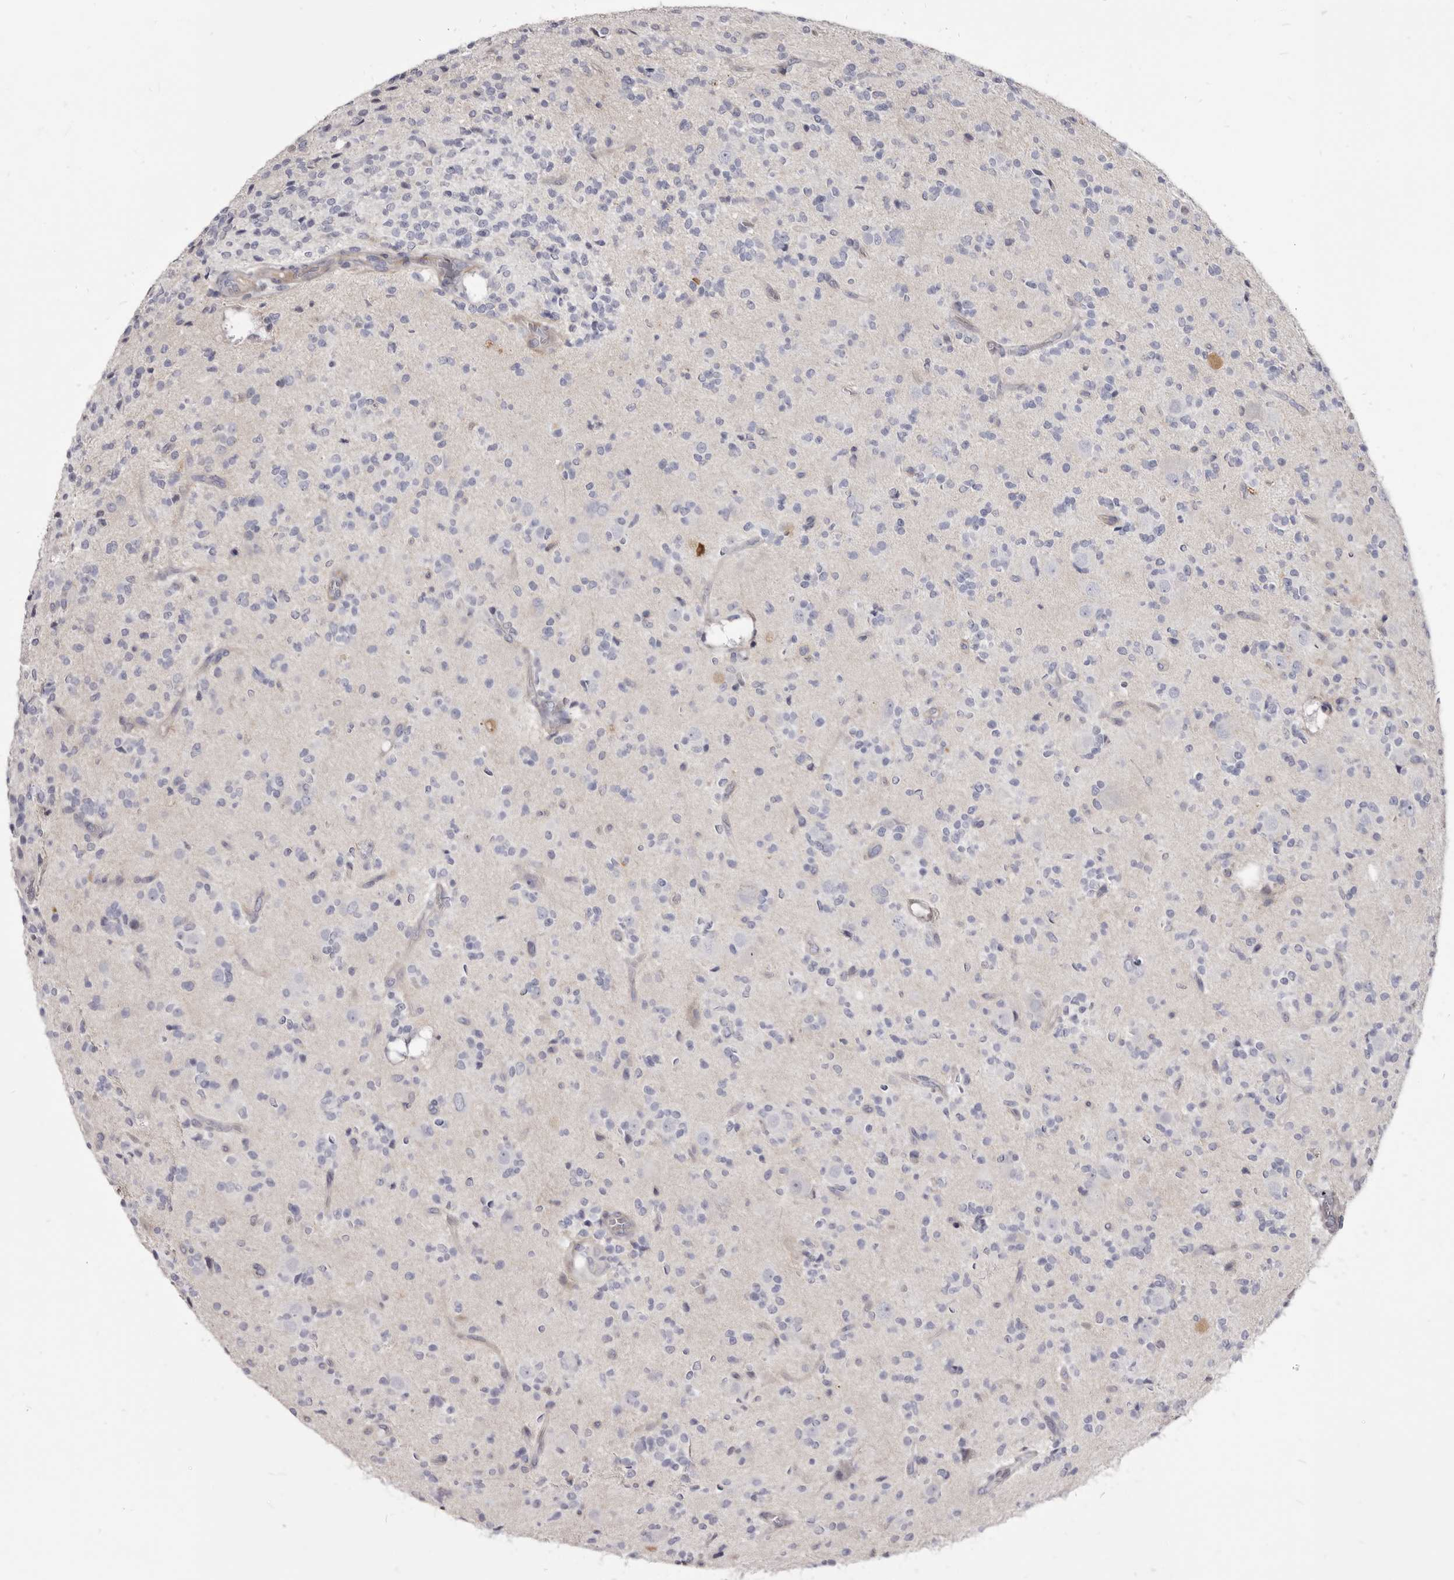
{"staining": {"intensity": "negative", "quantity": "none", "location": "none"}, "tissue": "glioma", "cell_type": "Tumor cells", "image_type": "cancer", "snomed": [{"axis": "morphology", "description": "Glioma, malignant, High grade"}, {"axis": "topography", "description": "Brain"}], "caption": "IHC micrograph of neoplastic tissue: human malignant glioma (high-grade) stained with DAB demonstrates no significant protein positivity in tumor cells.", "gene": "FAS", "patient": {"sex": "male", "age": 34}}